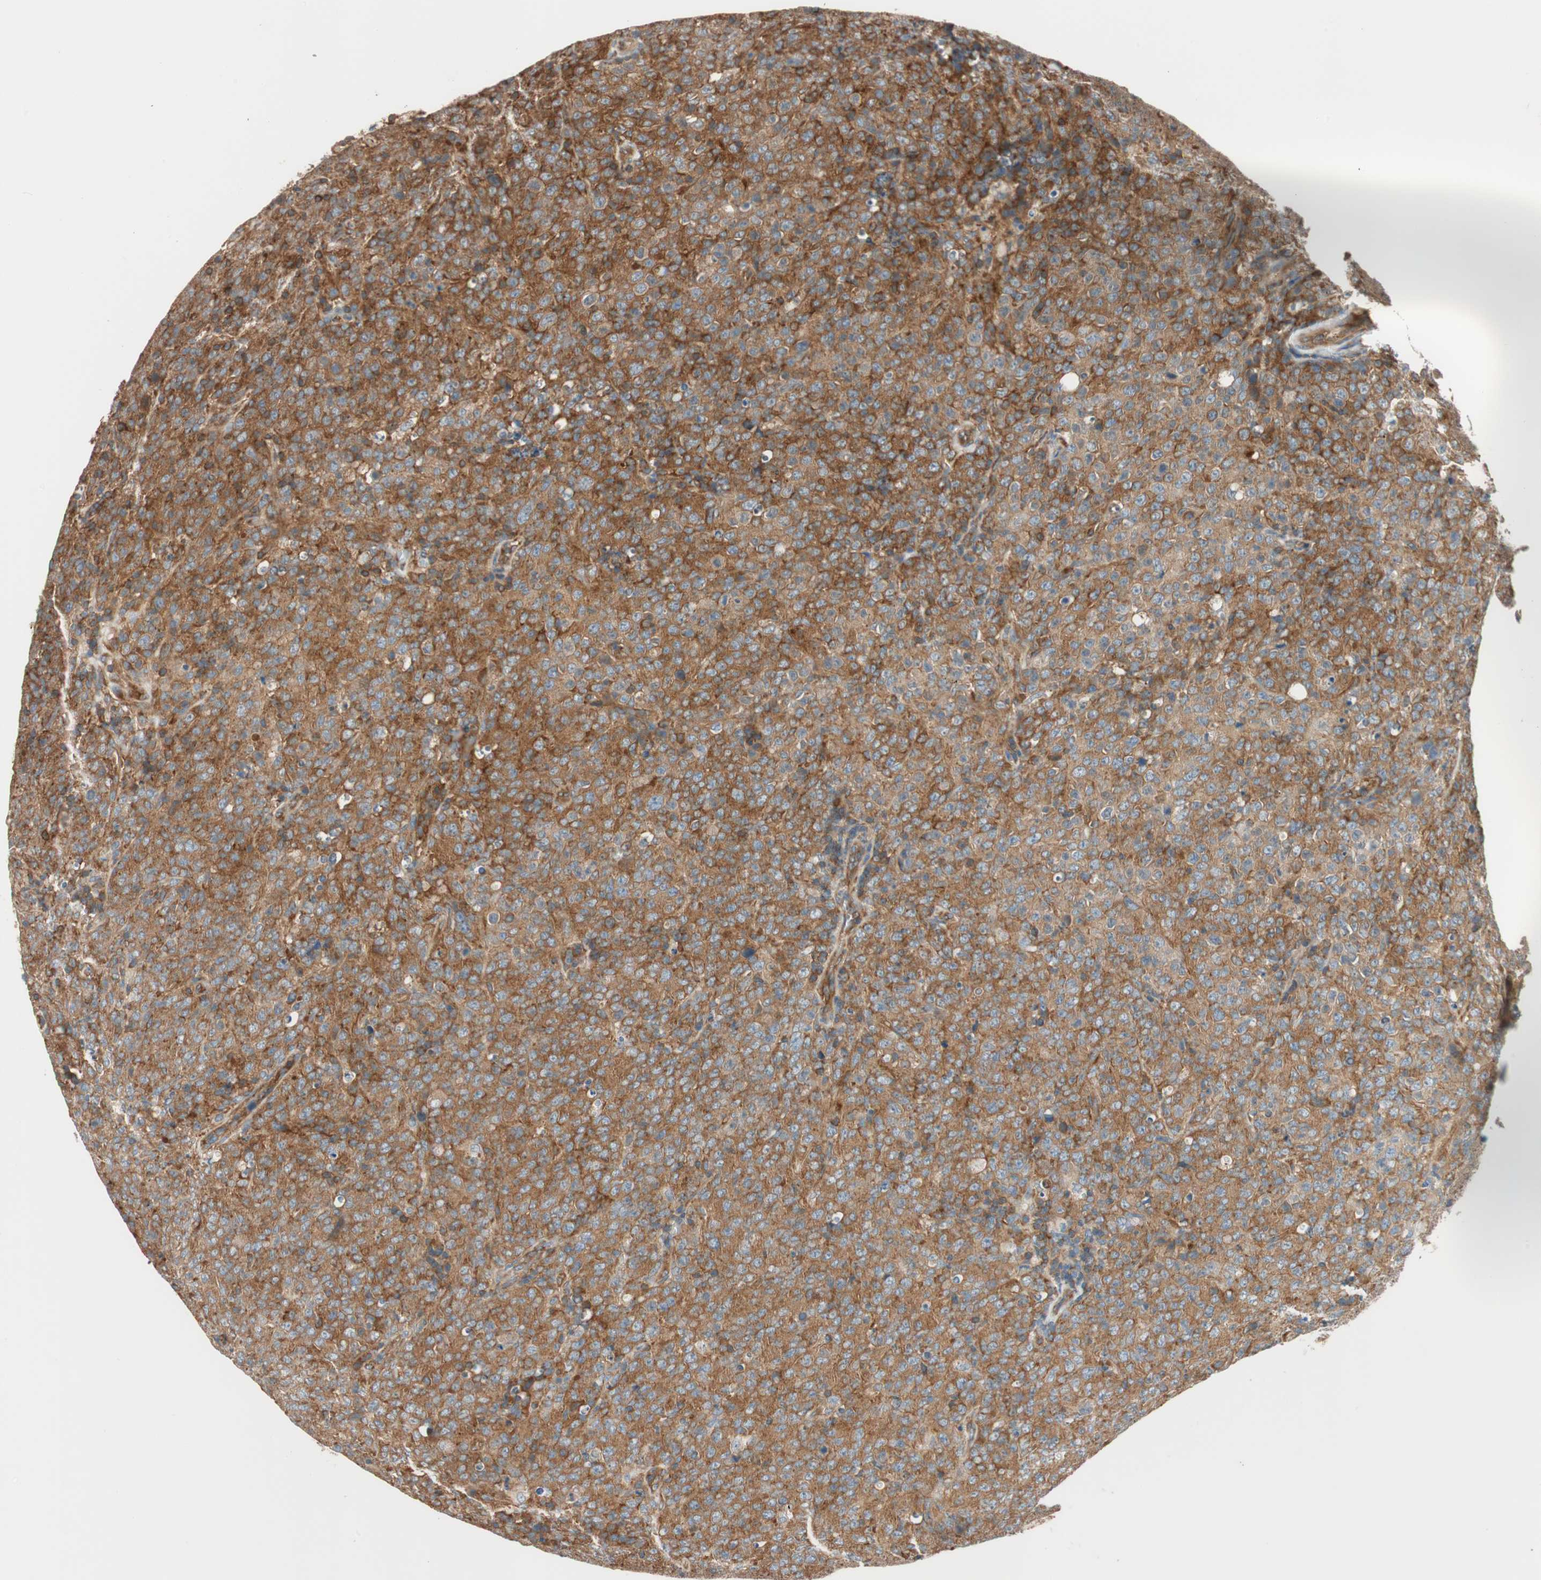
{"staining": {"intensity": "strong", "quantity": ">75%", "location": "cytoplasmic/membranous"}, "tissue": "lymphoma", "cell_type": "Tumor cells", "image_type": "cancer", "snomed": [{"axis": "morphology", "description": "Malignant lymphoma, non-Hodgkin's type, High grade"}, {"axis": "topography", "description": "Tonsil"}], "caption": "Immunohistochemical staining of lymphoma shows strong cytoplasmic/membranous protein staining in about >75% of tumor cells. Nuclei are stained in blue.", "gene": "WASL", "patient": {"sex": "female", "age": 36}}